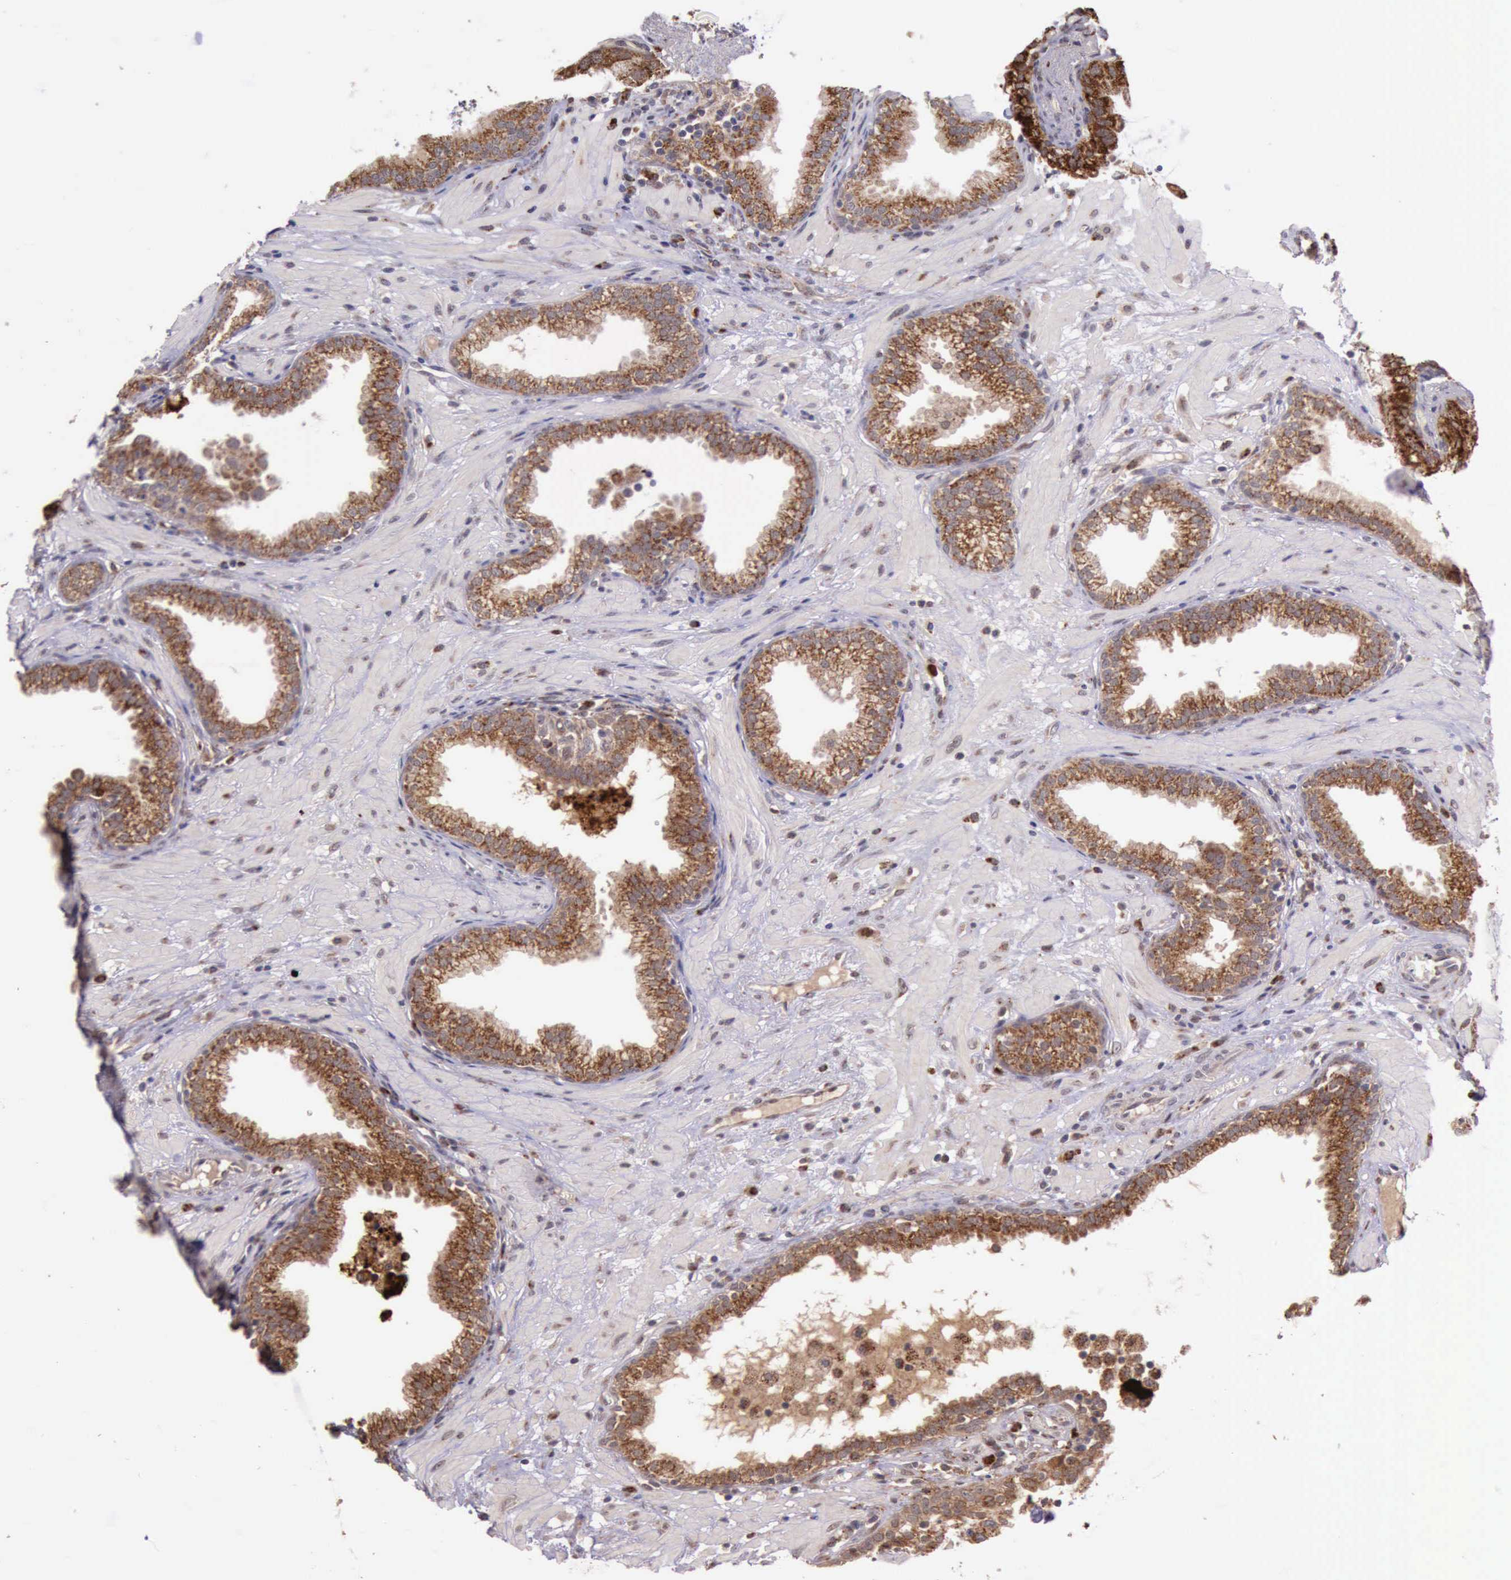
{"staining": {"intensity": "strong", "quantity": ">75%", "location": "cytoplasmic/membranous"}, "tissue": "prostate", "cell_type": "Glandular cells", "image_type": "normal", "snomed": [{"axis": "morphology", "description": "Normal tissue, NOS"}, {"axis": "topography", "description": "Prostate"}], "caption": "A high-resolution histopathology image shows IHC staining of benign prostate, which shows strong cytoplasmic/membranous staining in approximately >75% of glandular cells. Using DAB (3,3'-diaminobenzidine) (brown) and hematoxylin (blue) stains, captured at high magnification using brightfield microscopy.", "gene": "ARMCX3", "patient": {"sex": "male", "age": 64}}